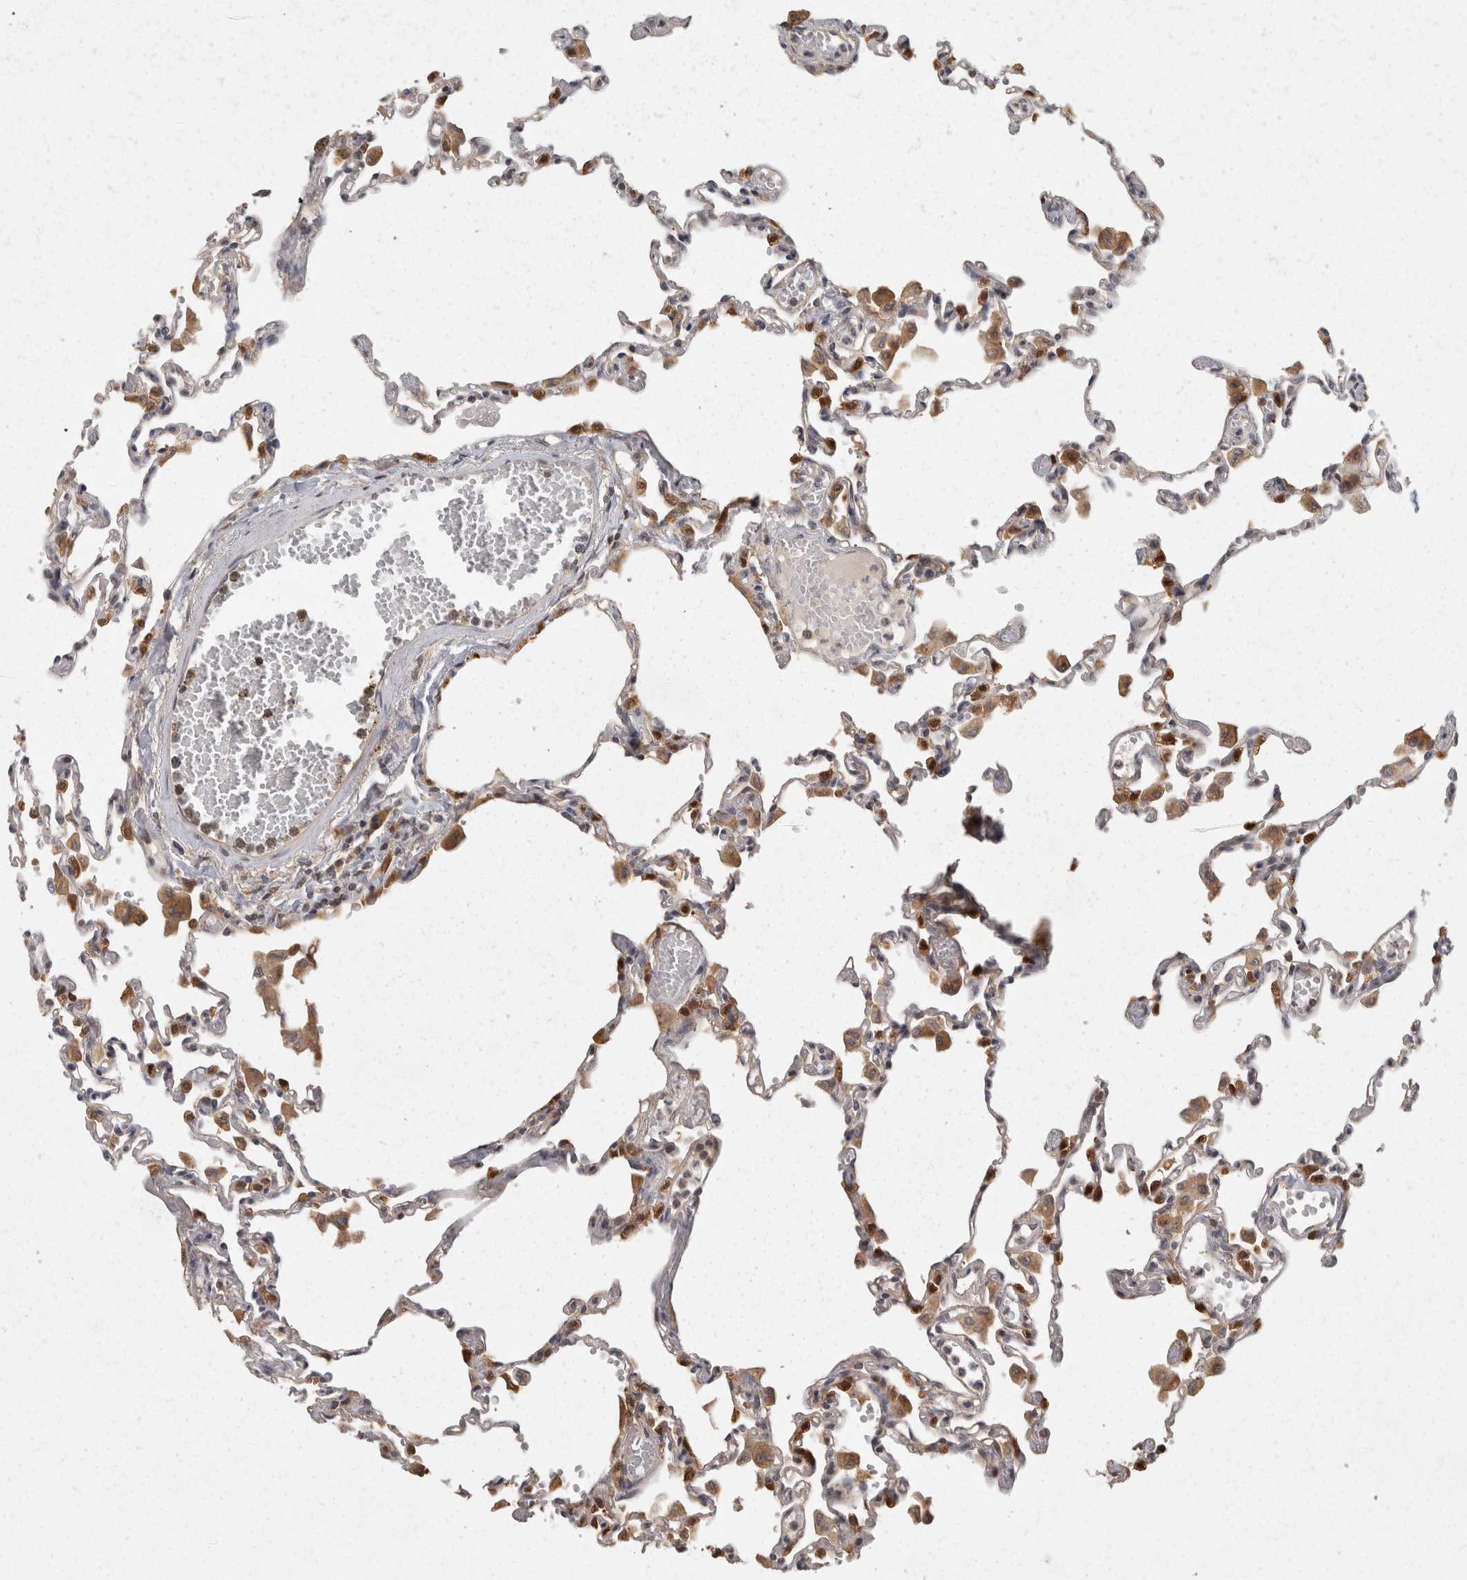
{"staining": {"intensity": "moderate", "quantity": "<25%", "location": "cytoplasmic/membranous"}, "tissue": "lung", "cell_type": "Alveolar cells", "image_type": "normal", "snomed": [{"axis": "morphology", "description": "Normal tissue, NOS"}, {"axis": "topography", "description": "Bronchus"}, {"axis": "topography", "description": "Lung"}], "caption": "IHC histopathology image of unremarkable lung: human lung stained using IHC displays low levels of moderate protein expression localized specifically in the cytoplasmic/membranous of alveolar cells, appearing as a cytoplasmic/membranous brown color.", "gene": "ACAT2", "patient": {"sex": "female", "age": 49}}